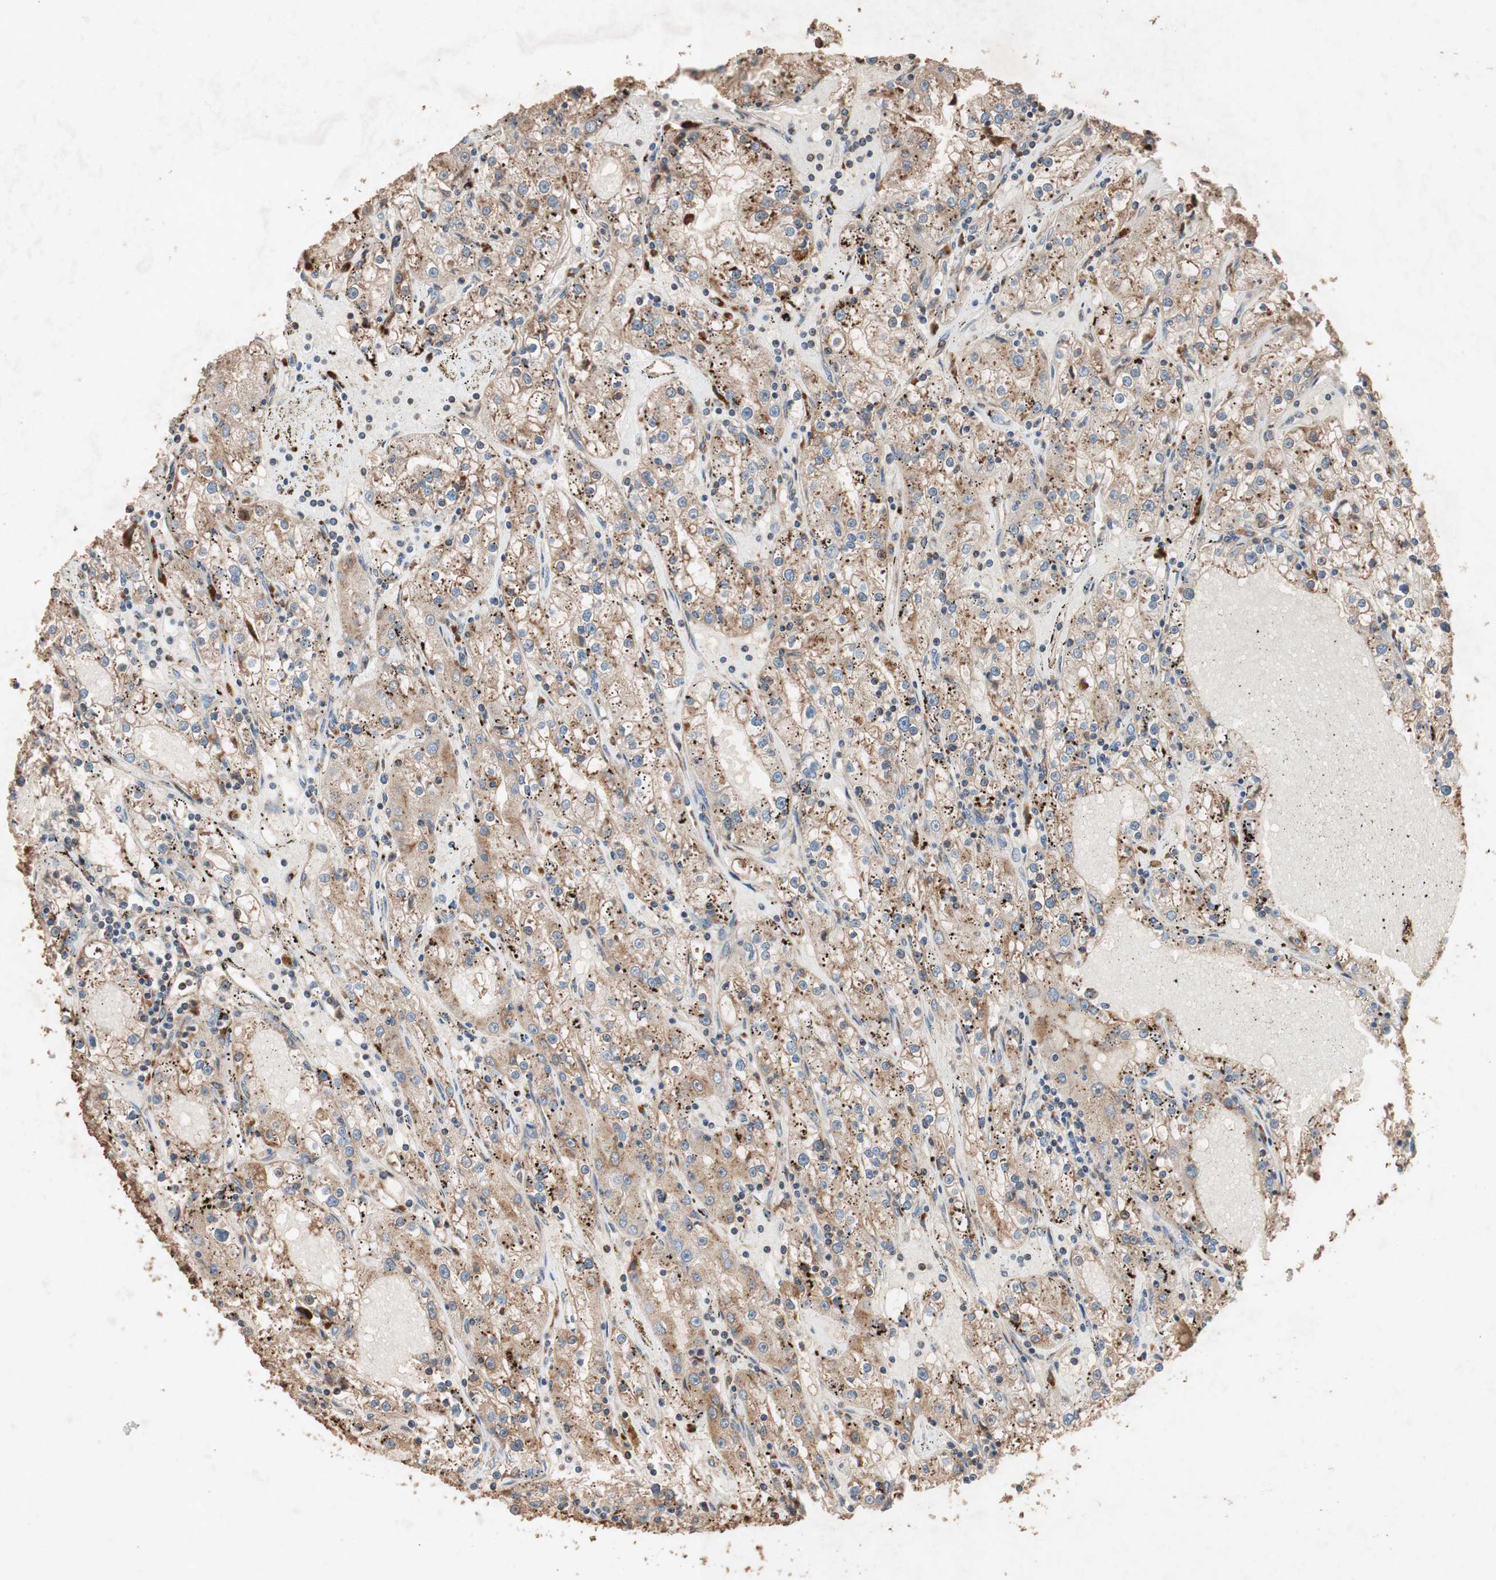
{"staining": {"intensity": "moderate", "quantity": ">75%", "location": "cytoplasmic/membranous"}, "tissue": "renal cancer", "cell_type": "Tumor cells", "image_type": "cancer", "snomed": [{"axis": "morphology", "description": "Adenocarcinoma, NOS"}, {"axis": "topography", "description": "Kidney"}], "caption": "Moderate cytoplasmic/membranous positivity for a protein is identified in about >75% of tumor cells of adenocarcinoma (renal) using immunohistochemistry (IHC).", "gene": "RAB1A", "patient": {"sex": "male", "age": 56}}